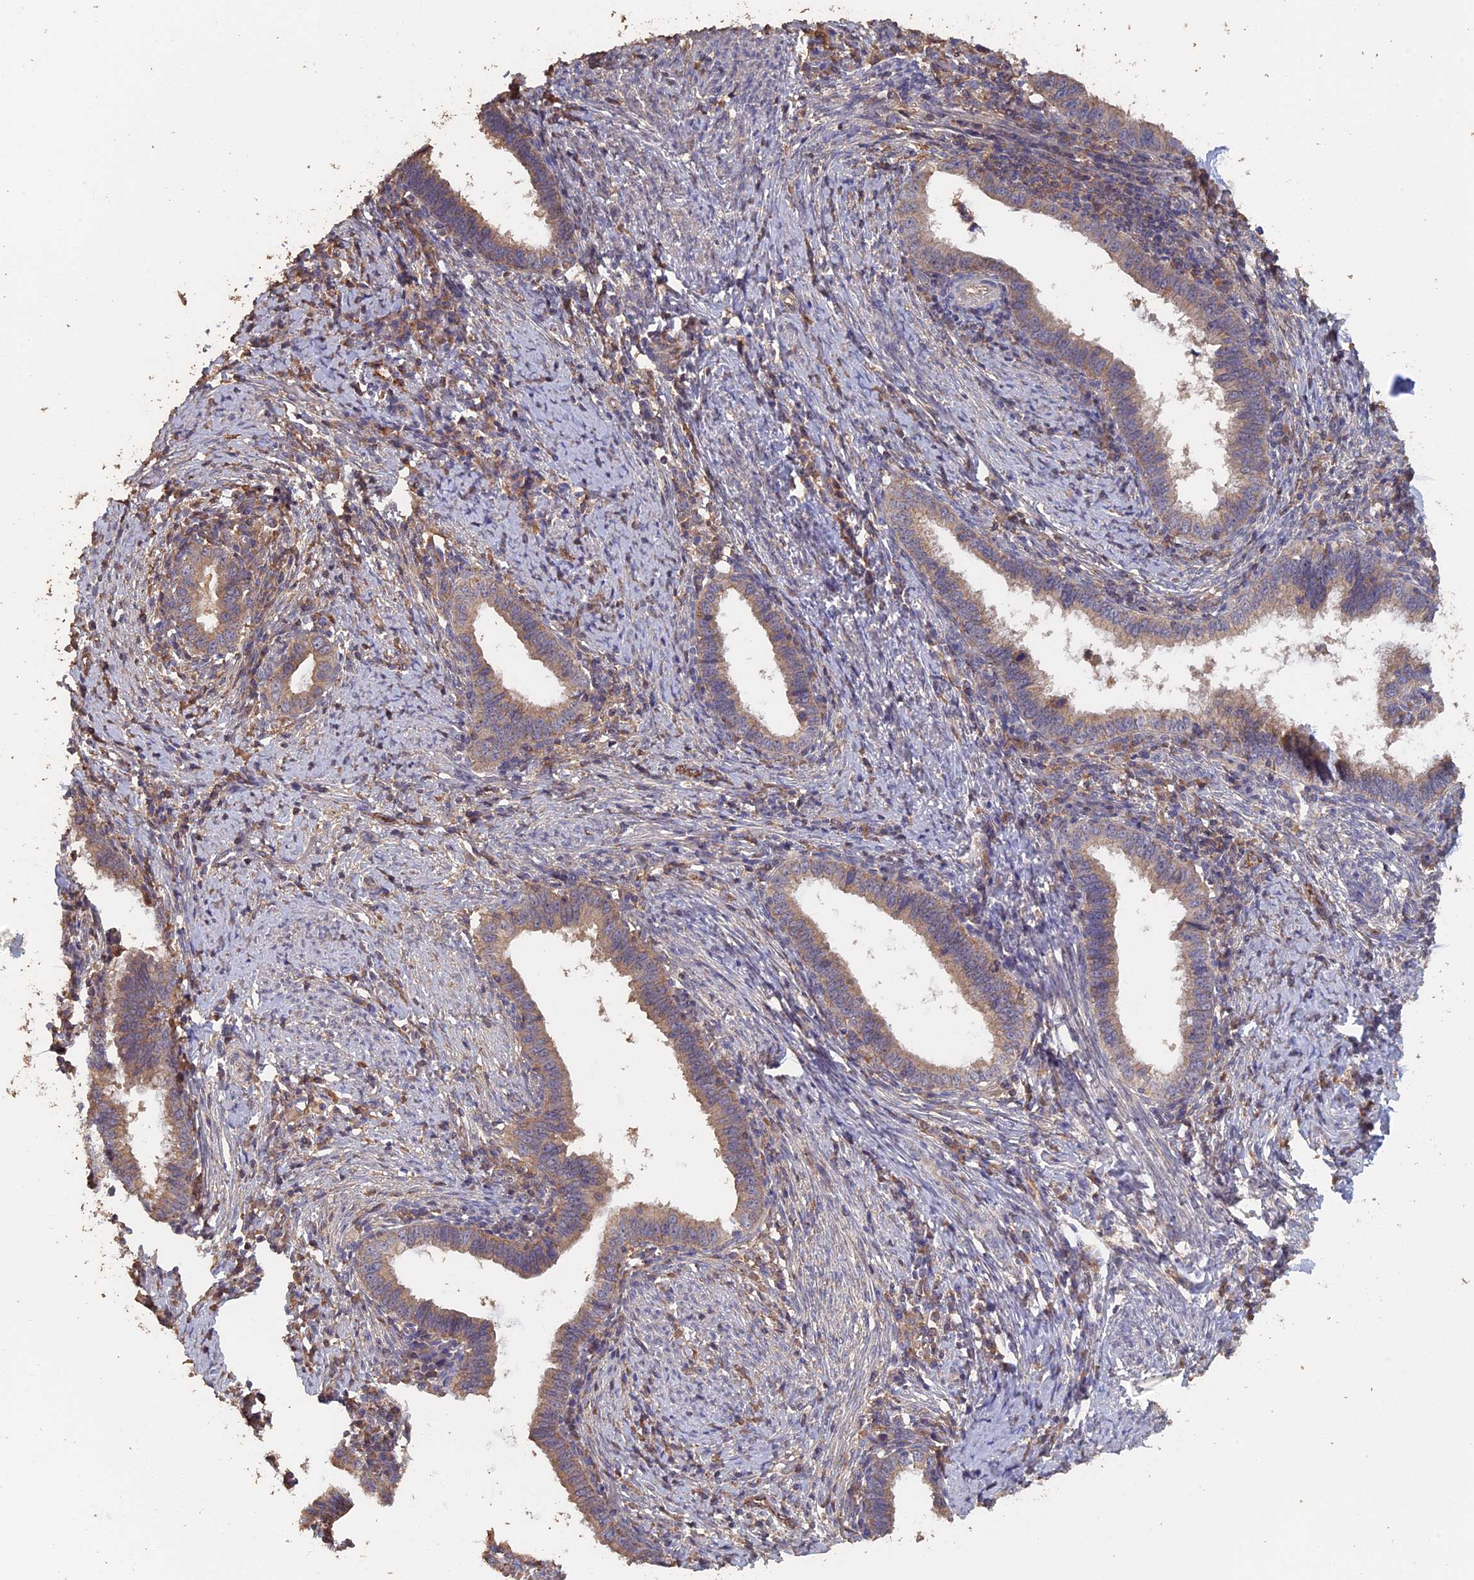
{"staining": {"intensity": "weak", "quantity": ">75%", "location": "cytoplasmic/membranous"}, "tissue": "cervical cancer", "cell_type": "Tumor cells", "image_type": "cancer", "snomed": [{"axis": "morphology", "description": "Adenocarcinoma, NOS"}, {"axis": "topography", "description": "Cervix"}], "caption": "Brown immunohistochemical staining in adenocarcinoma (cervical) demonstrates weak cytoplasmic/membranous expression in about >75% of tumor cells. (Brightfield microscopy of DAB IHC at high magnification).", "gene": "PIGQ", "patient": {"sex": "female", "age": 36}}